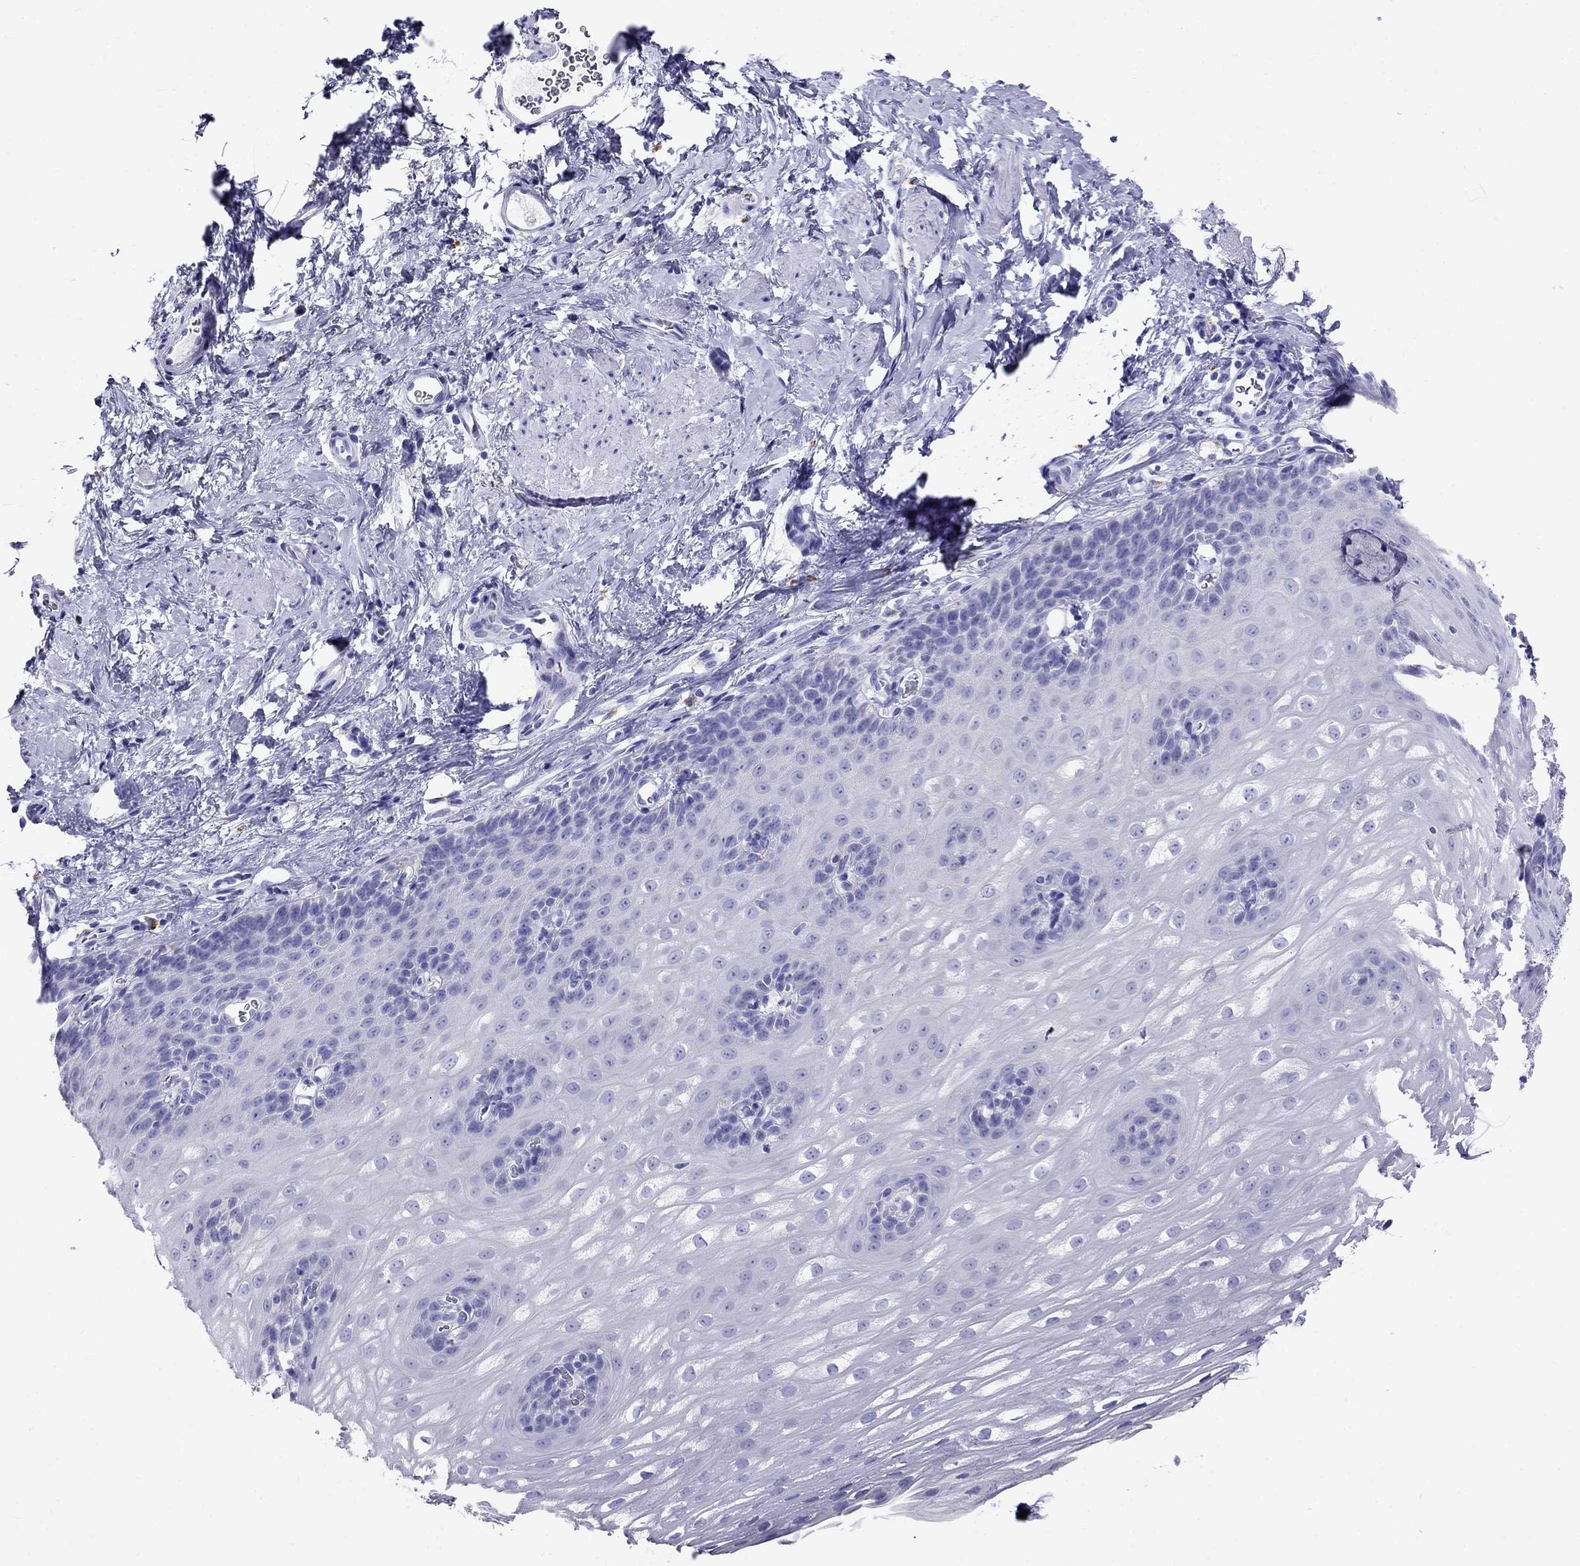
{"staining": {"intensity": "negative", "quantity": "none", "location": "none"}, "tissue": "esophagus", "cell_type": "Squamous epithelial cells", "image_type": "normal", "snomed": [{"axis": "morphology", "description": "Normal tissue, NOS"}, {"axis": "topography", "description": "Esophagus"}], "caption": "Immunohistochemistry image of benign esophagus stained for a protein (brown), which shows no positivity in squamous epithelial cells.", "gene": "MC5R", "patient": {"sex": "male", "age": 64}}